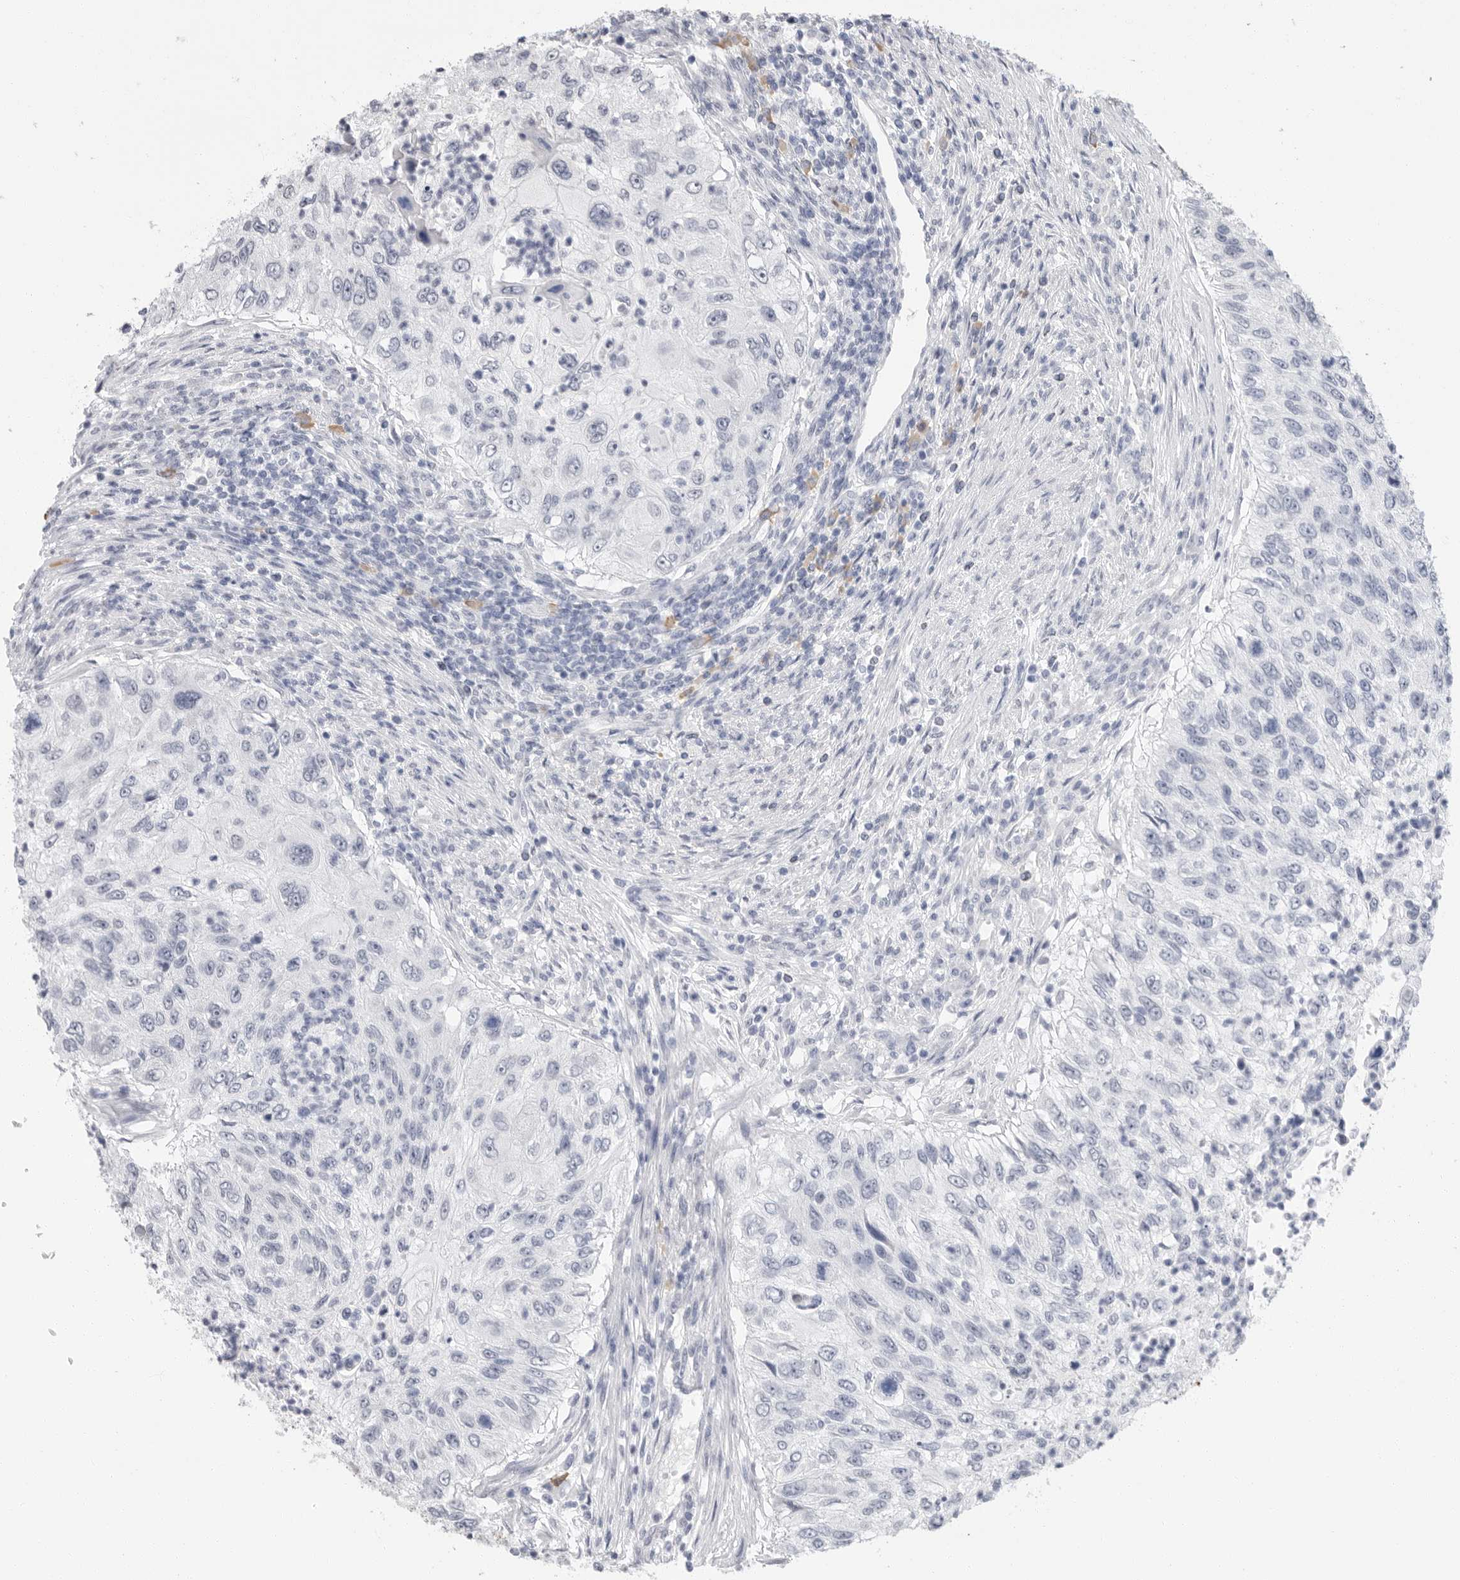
{"staining": {"intensity": "negative", "quantity": "none", "location": "none"}, "tissue": "urothelial cancer", "cell_type": "Tumor cells", "image_type": "cancer", "snomed": [{"axis": "morphology", "description": "Urothelial carcinoma, High grade"}, {"axis": "topography", "description": "Urinary bladder"}], "caption": "This is an IHC histopathology image of high-grade urothelial carcinoma. There is no positivity in tumor cells.", "gene": "ARHGEF10", "patient": {"sex": "female", "age": 60}}